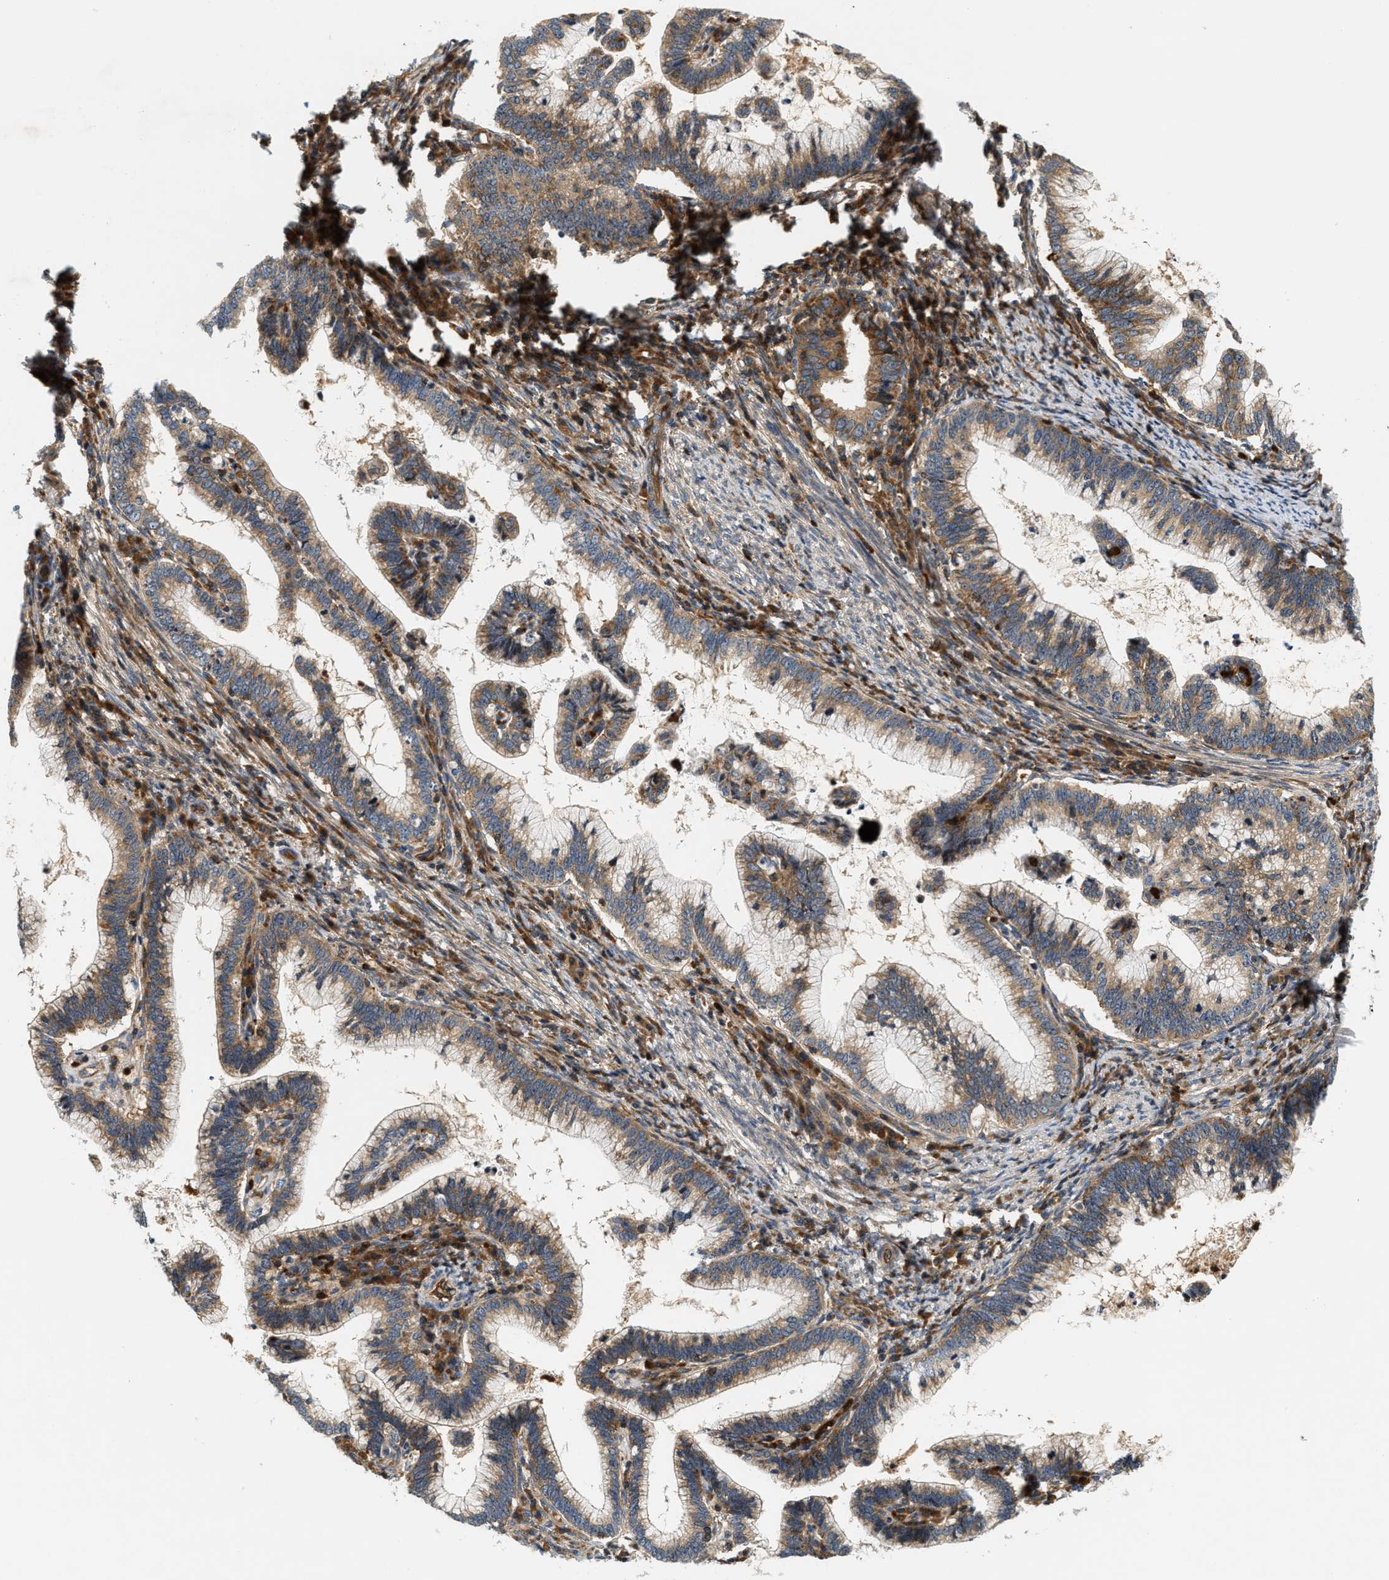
{"staining": {"intensity": "moderate", "quantity": ">75%", "location": "cytoplasmic/membranous"}, "tissue": "cervical cancer", "cell_type": "Tumor cells", "image_type": "cancer", "snomed": [{"axis": "morphology", "description": "Adenocarcinoma, NOS"}, {"axis": "topography", "description": "Cervix"}], "caption": "Cervical cancer stained for a protein shows moderate cytoplasmic/membranous positivity in tumor cells.", "gene": "SAMD9", "patient": {"sex": "female", "age": 36}}